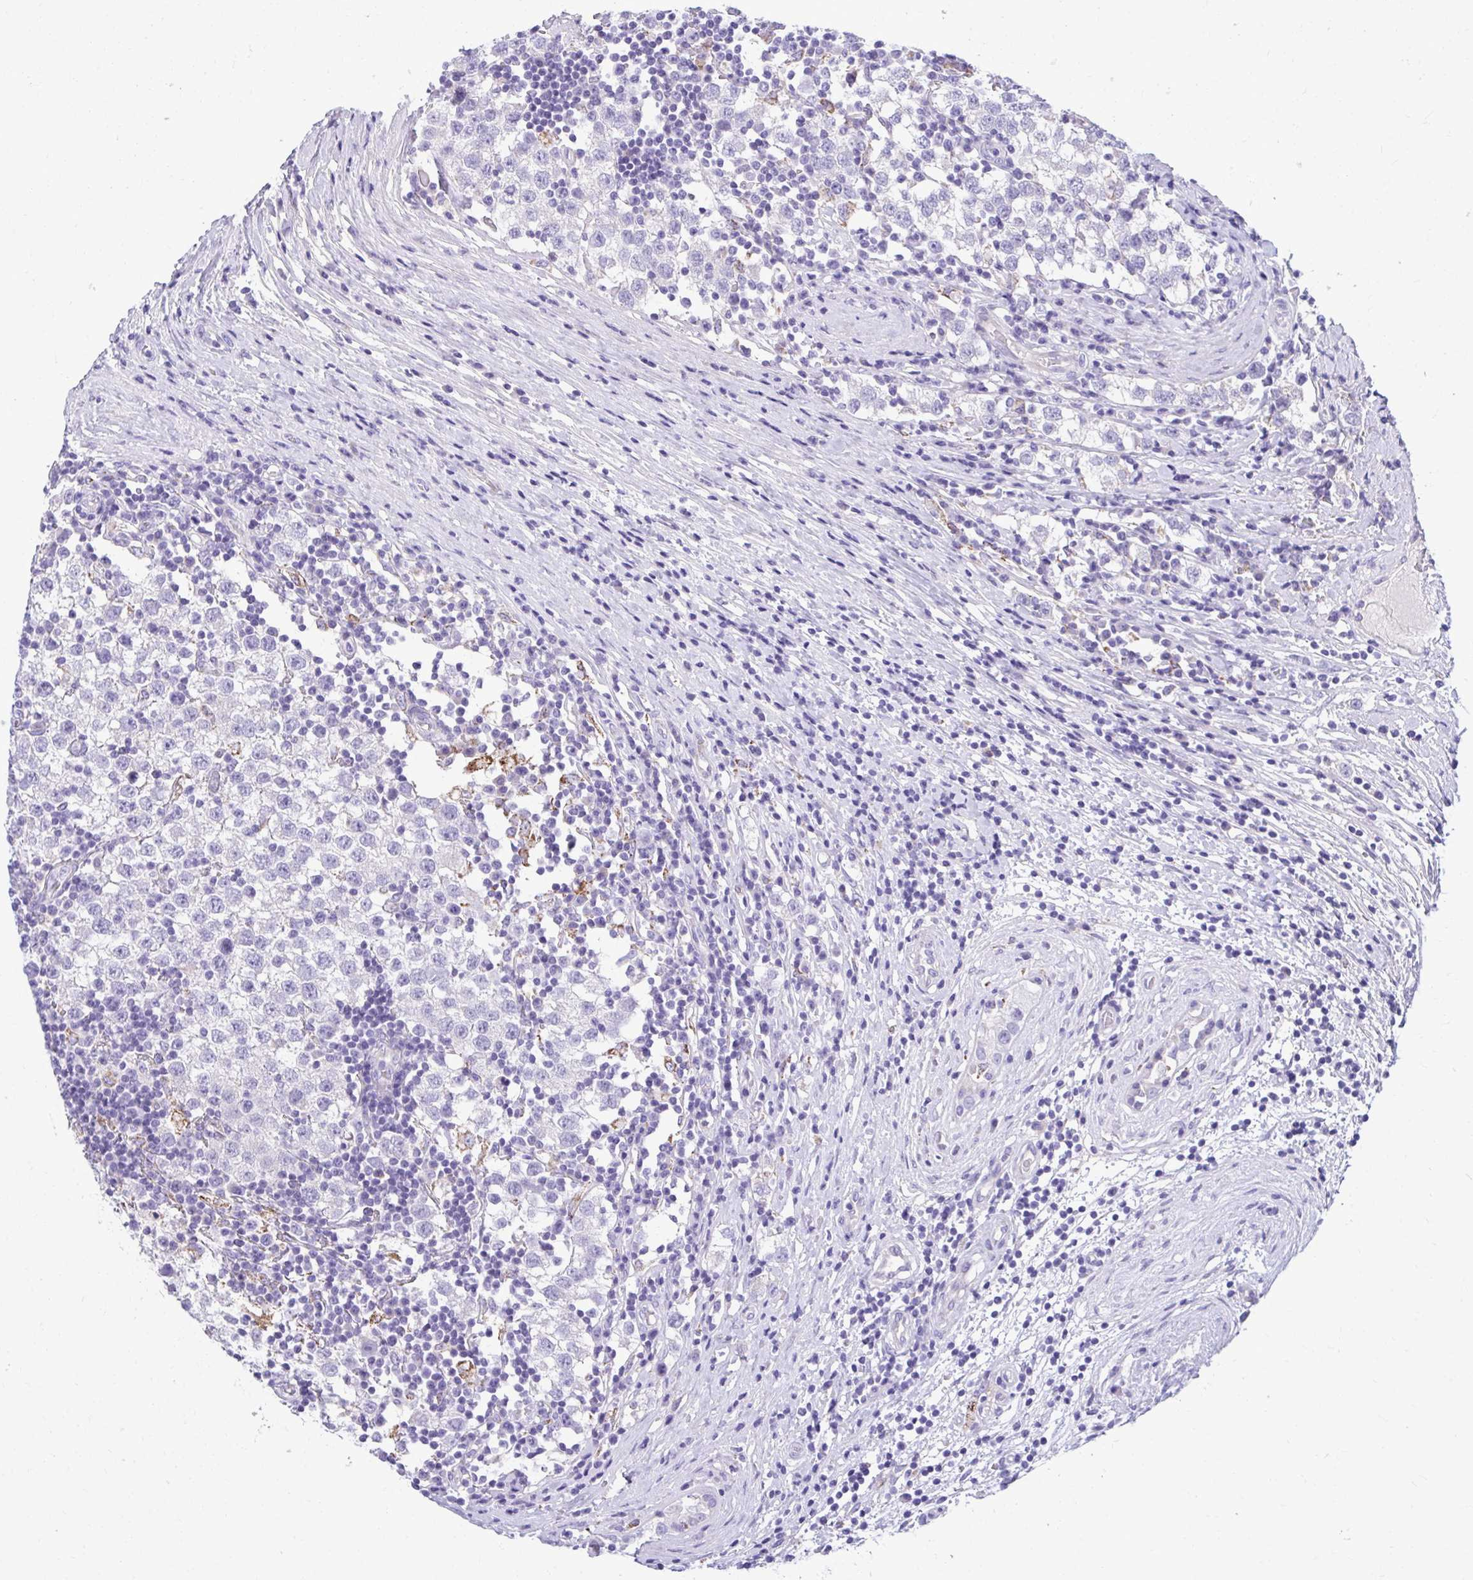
{"staining": {"intensity": "negative", "quantity": "none", "location": "none"}, "tissue": "testis cancer", "cell_type": "Tumor cells", "image_type": "cancer", "snomed": [{"axis": "morphology", "description": "Seminoma, NOS"}, {"axis": "topography", "description": "Testis"}], "caption": "A photomicrograph of human testis cancer is negative for staining in tumor cells.", "gene": "AIG1", "patient": {"sex": "male", "age": 34}}